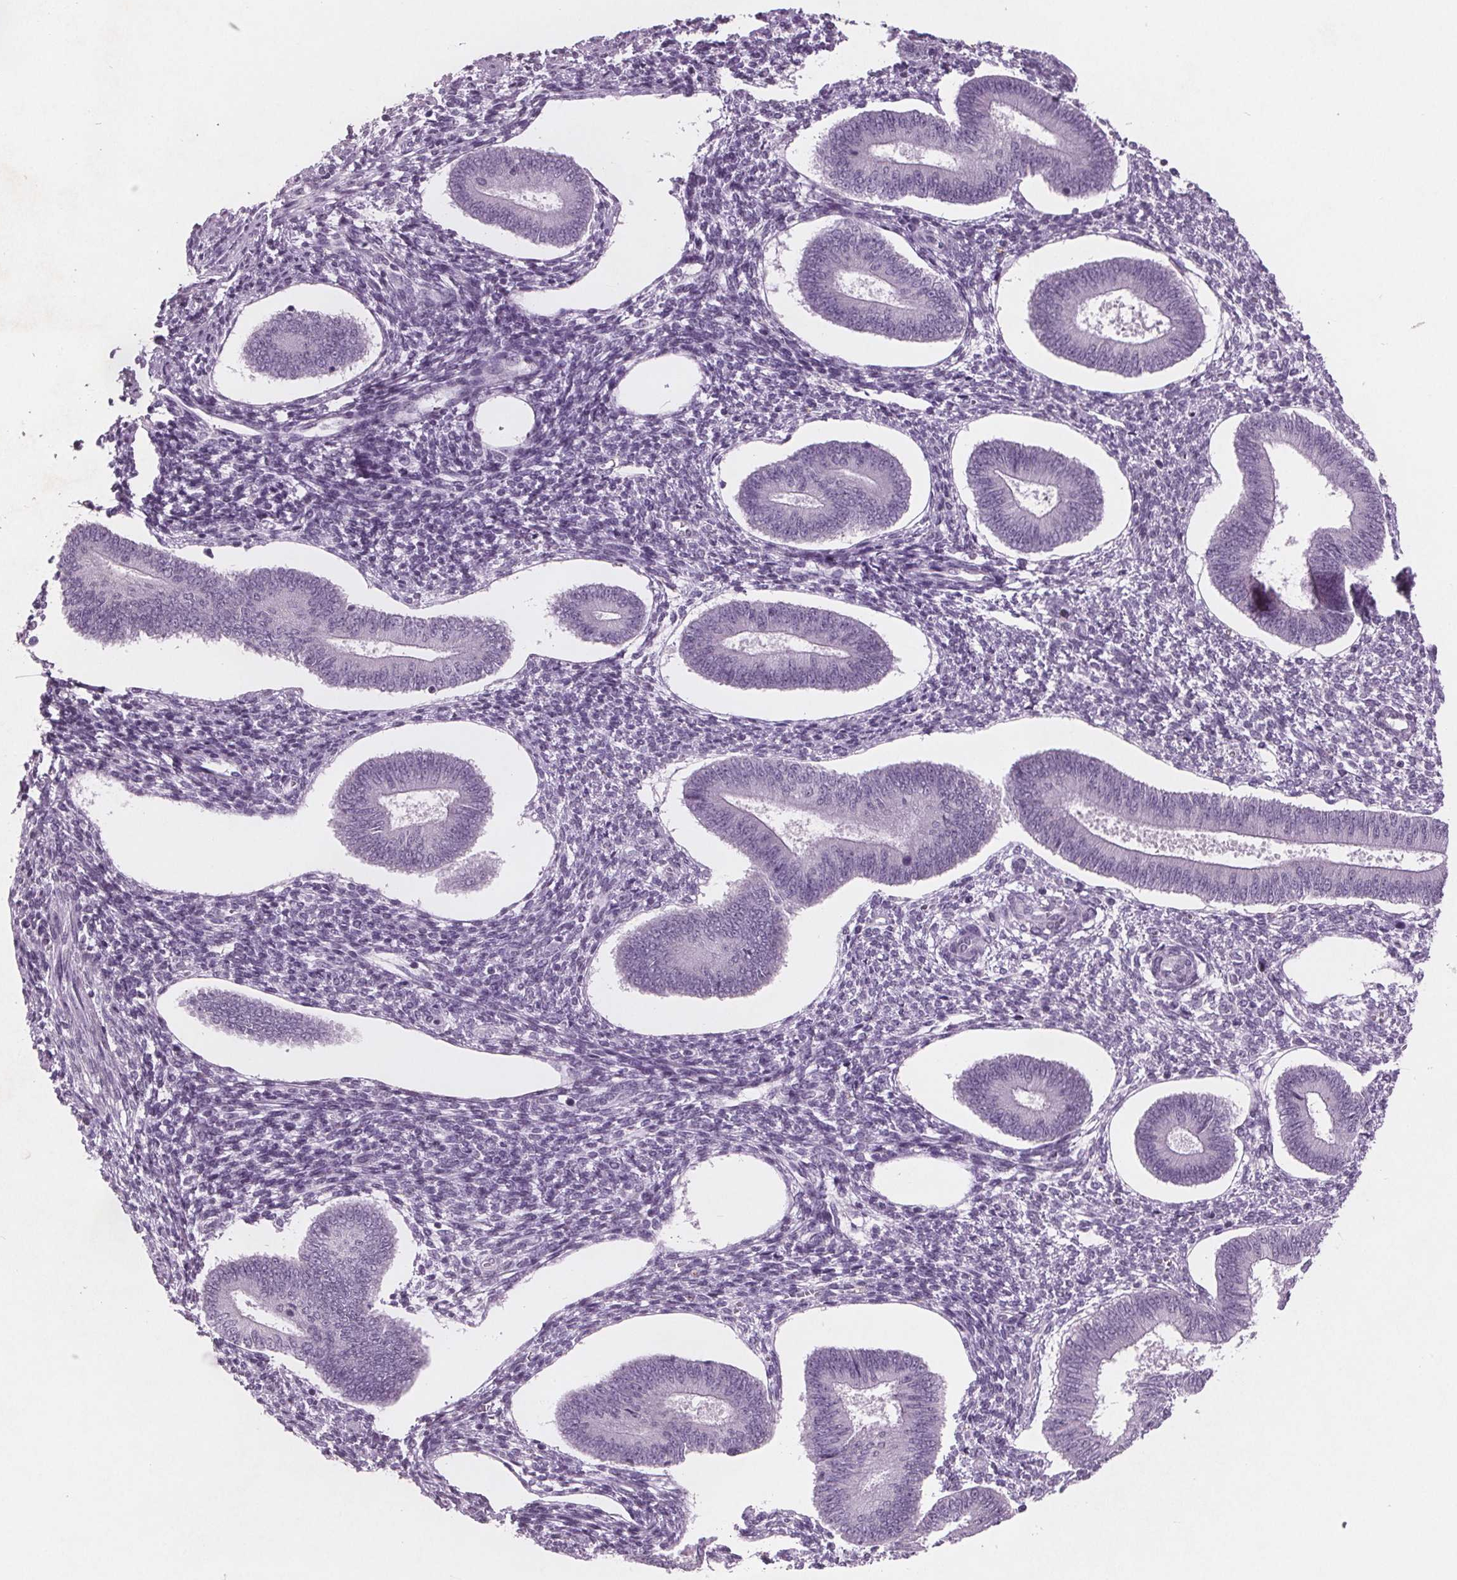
{"staining": {"intensity": "negative", "quantity": "none", "location": "none"}, "tissue": "endometrium", "cell_type": "Cells in endometrial stroma", "image_type": "normal", "snomed": [{"axis": "morphology", "description": "Normal tissue, NOS"}, {"axis": "topography", "description": "Endometrium"}], "caption": "Micrograph shows no significant protein staining in cells in endometrial stroma of unremarkable endometrium.", "gene": "PTPN14", "patient": {"sex": "female", "age": 42}}